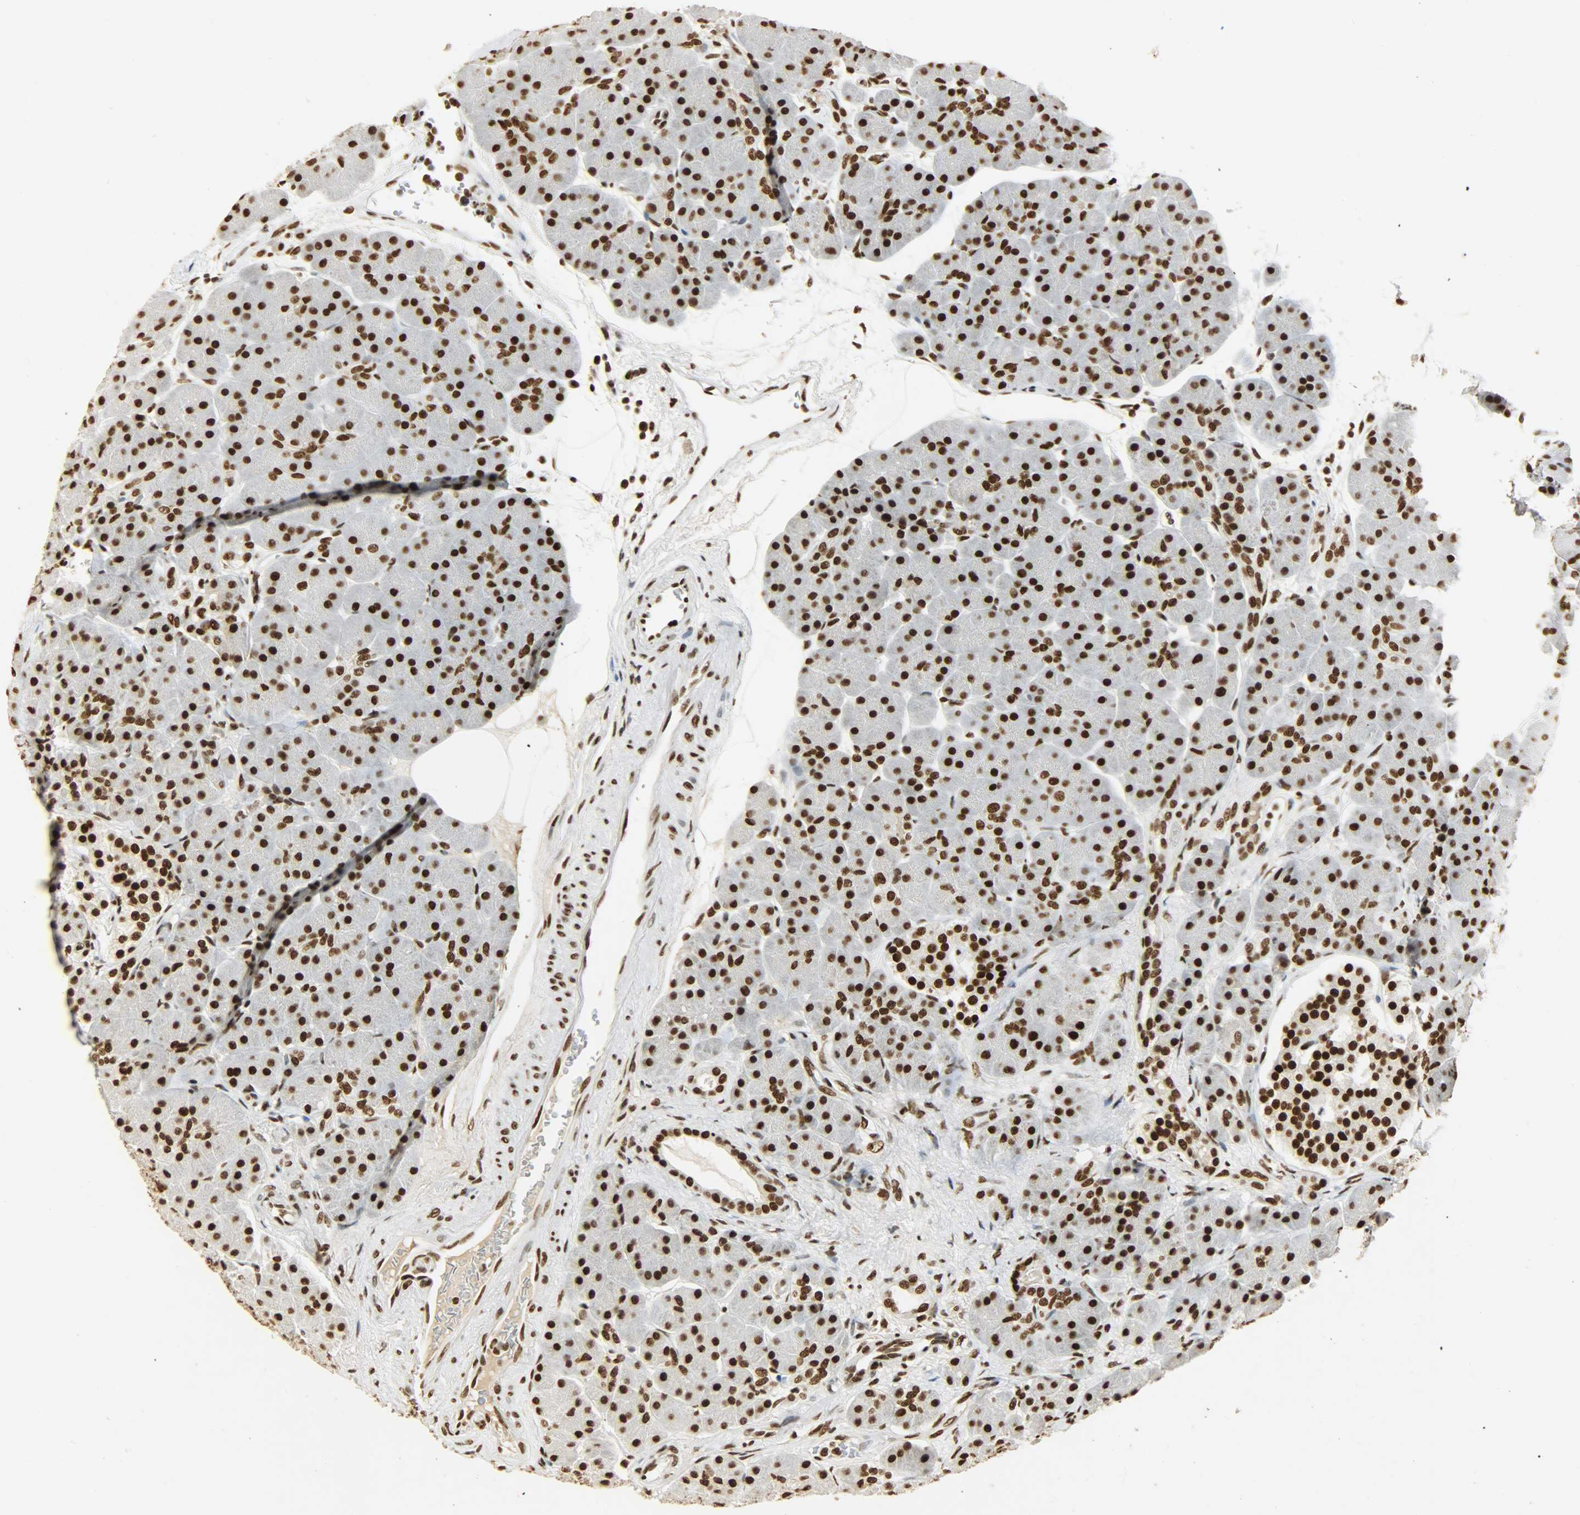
{"staining": {"intensity": "moderate", "quantity": ">75%", "location": "nuclear"}, "tissue": "pancreas", "cell_type": "Exocrine glandular cells", "image_type": "normal", "snomed": [{"axis": "morphology", "description": "Normal tissue, NOS"}, {"axis": "topography", "description": "Pancreas"}], "caption": "Protein analysis of normal pancreas displays moderate nuclear positivity in about >75% of exocrine glandular cells. The staining was performed using DAB (3,3'-diaminobenzidine), with brown indicating positive protein expression. Nuclei are stained blue with hematoxylin.", "gene": "KHDRBS1", "patient": {"sex": "male", "age": 66}}